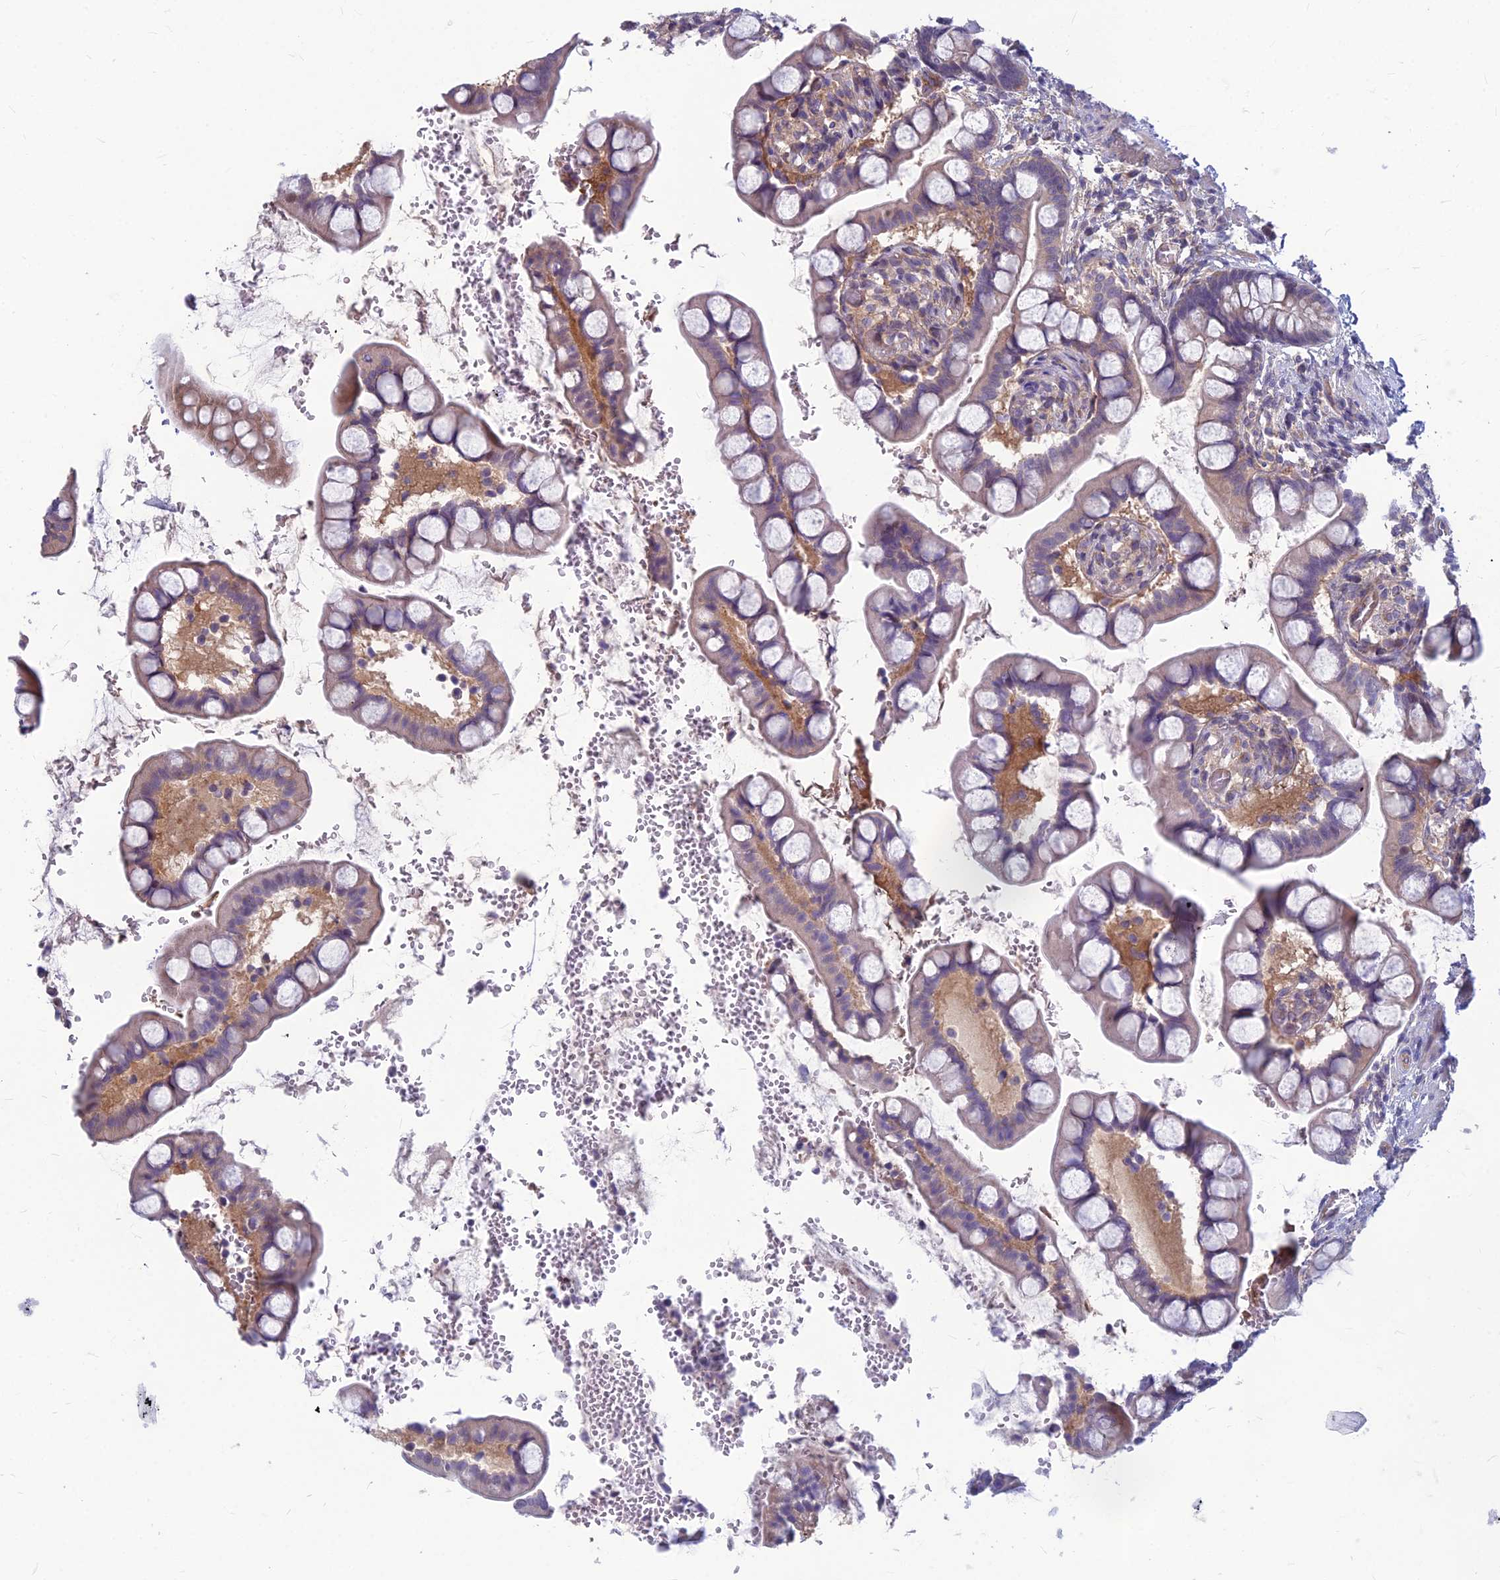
{"staining": {"intensity": "moderate", "quantity": "<25%", "location": "cytoplasmic/membranous"}, "tissue": "small intestine", "cell_type": "Glandular cells", "image_type": "normal", "snomed": [{"axis": "morphology", "description": "Normal tissue, NOS"}, {"axis": "topography", "description": "Small intestine"}], "caption": "Immunohistochemical staining of unremarkable human small intestine shows <25% levels of moderate cytoplasmic/membranous protein positivity in approximately <25% of glandular cells.", "gene": "MFSD8", "patient": {"sex": "male", "age": 52}}